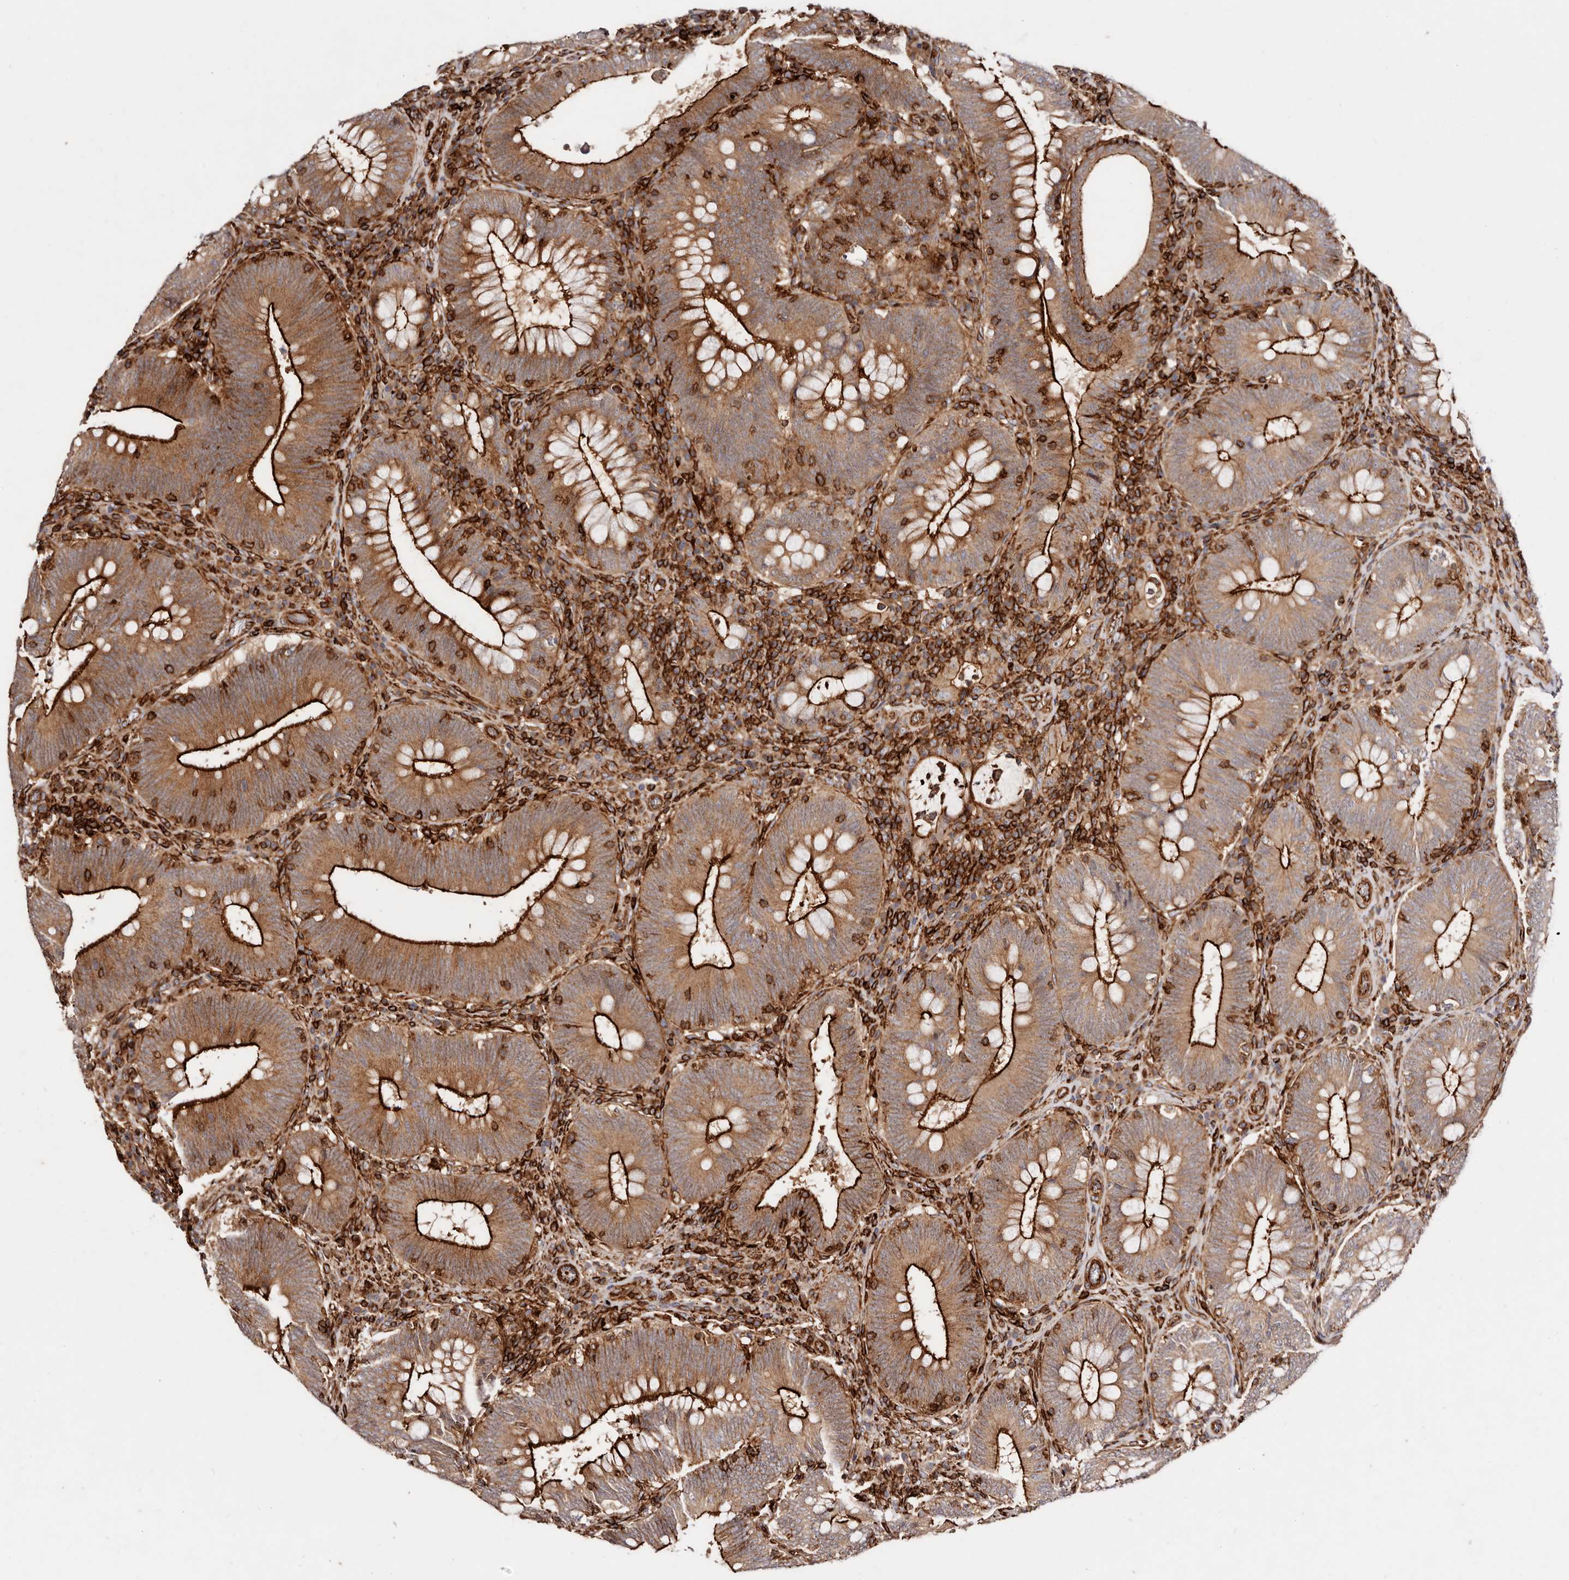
{"staining": {"intensity": "strong", "quantity": ">75%", "location": "cytoplasmic/membranous"}, "tissue": "colorectal cancer", "cell_type": "Tumor cells", "image_type": "cancer", "snomed": [{"axis": "morphology", "description": "Normal tissue, NOS"}, {"axis": "topography", "description": "Colon"}], "caption": "Colorectal cancer stained for a protein (brown) reveals strong cytoplasmic/membranous positive staining in about >75% of tumor cells.", "gene": "PTPN22", "patient": {"sex": "female", "age": 82}}